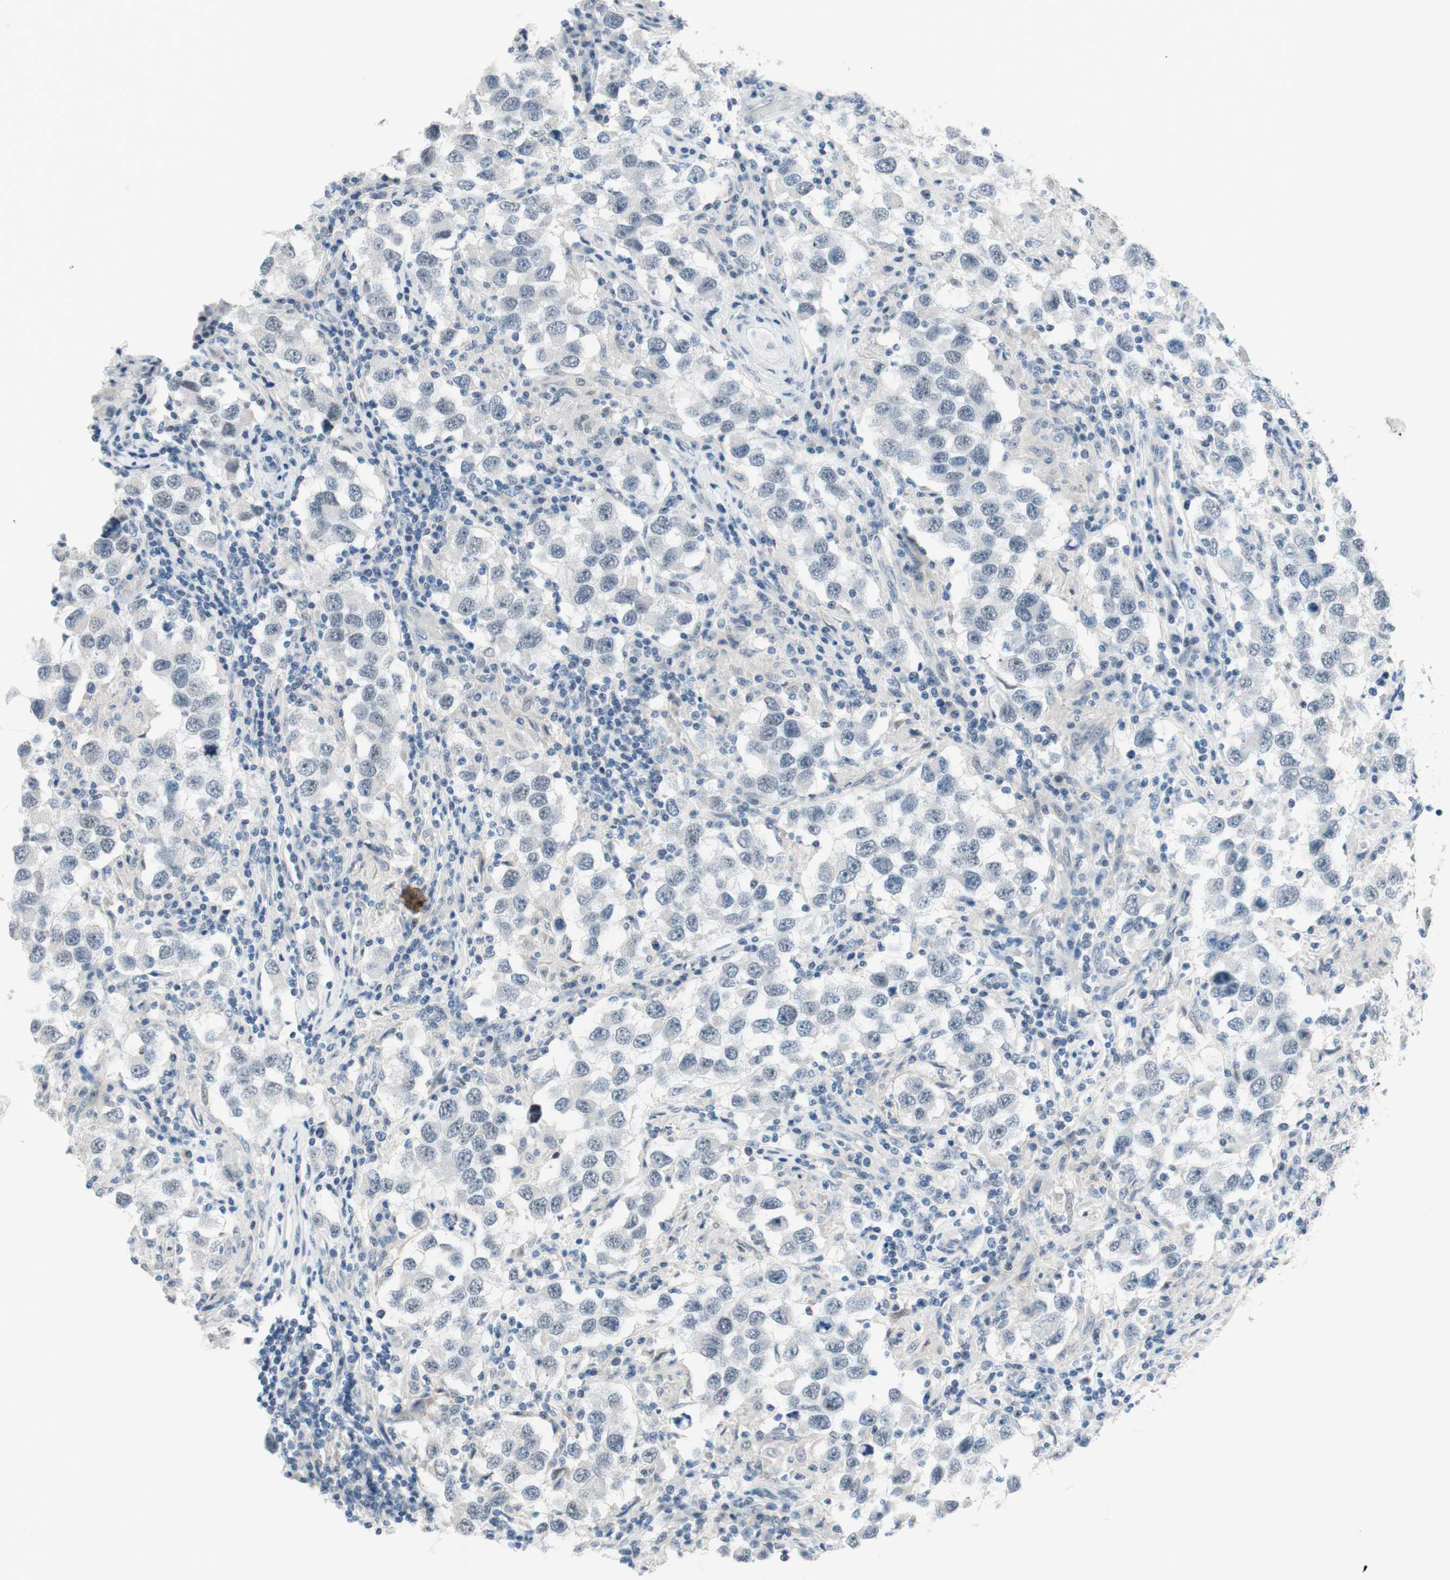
{"staining": {"intensity": "negative", "quantity": "none", "location": "none"}, "tissue": "testis cancer", "cell_type": "Tumor cells", "image_type": "cancer", "snomed": [{"axis": "morphology", "description": "Carcinoma, Embryonal, NOS"}, {"axis": "topography", "description": "Testis"}], "caption": "Immunohistochemistry (IHC) image of testis cancer stained for a protein (brown), which shows no staining in tumor cells. (DAB (3,3'-diaminobenzidine) immunohistochemistry, high magnification).", "gene": "JPH1", "patient": {"sex": "male", "age": 21}}